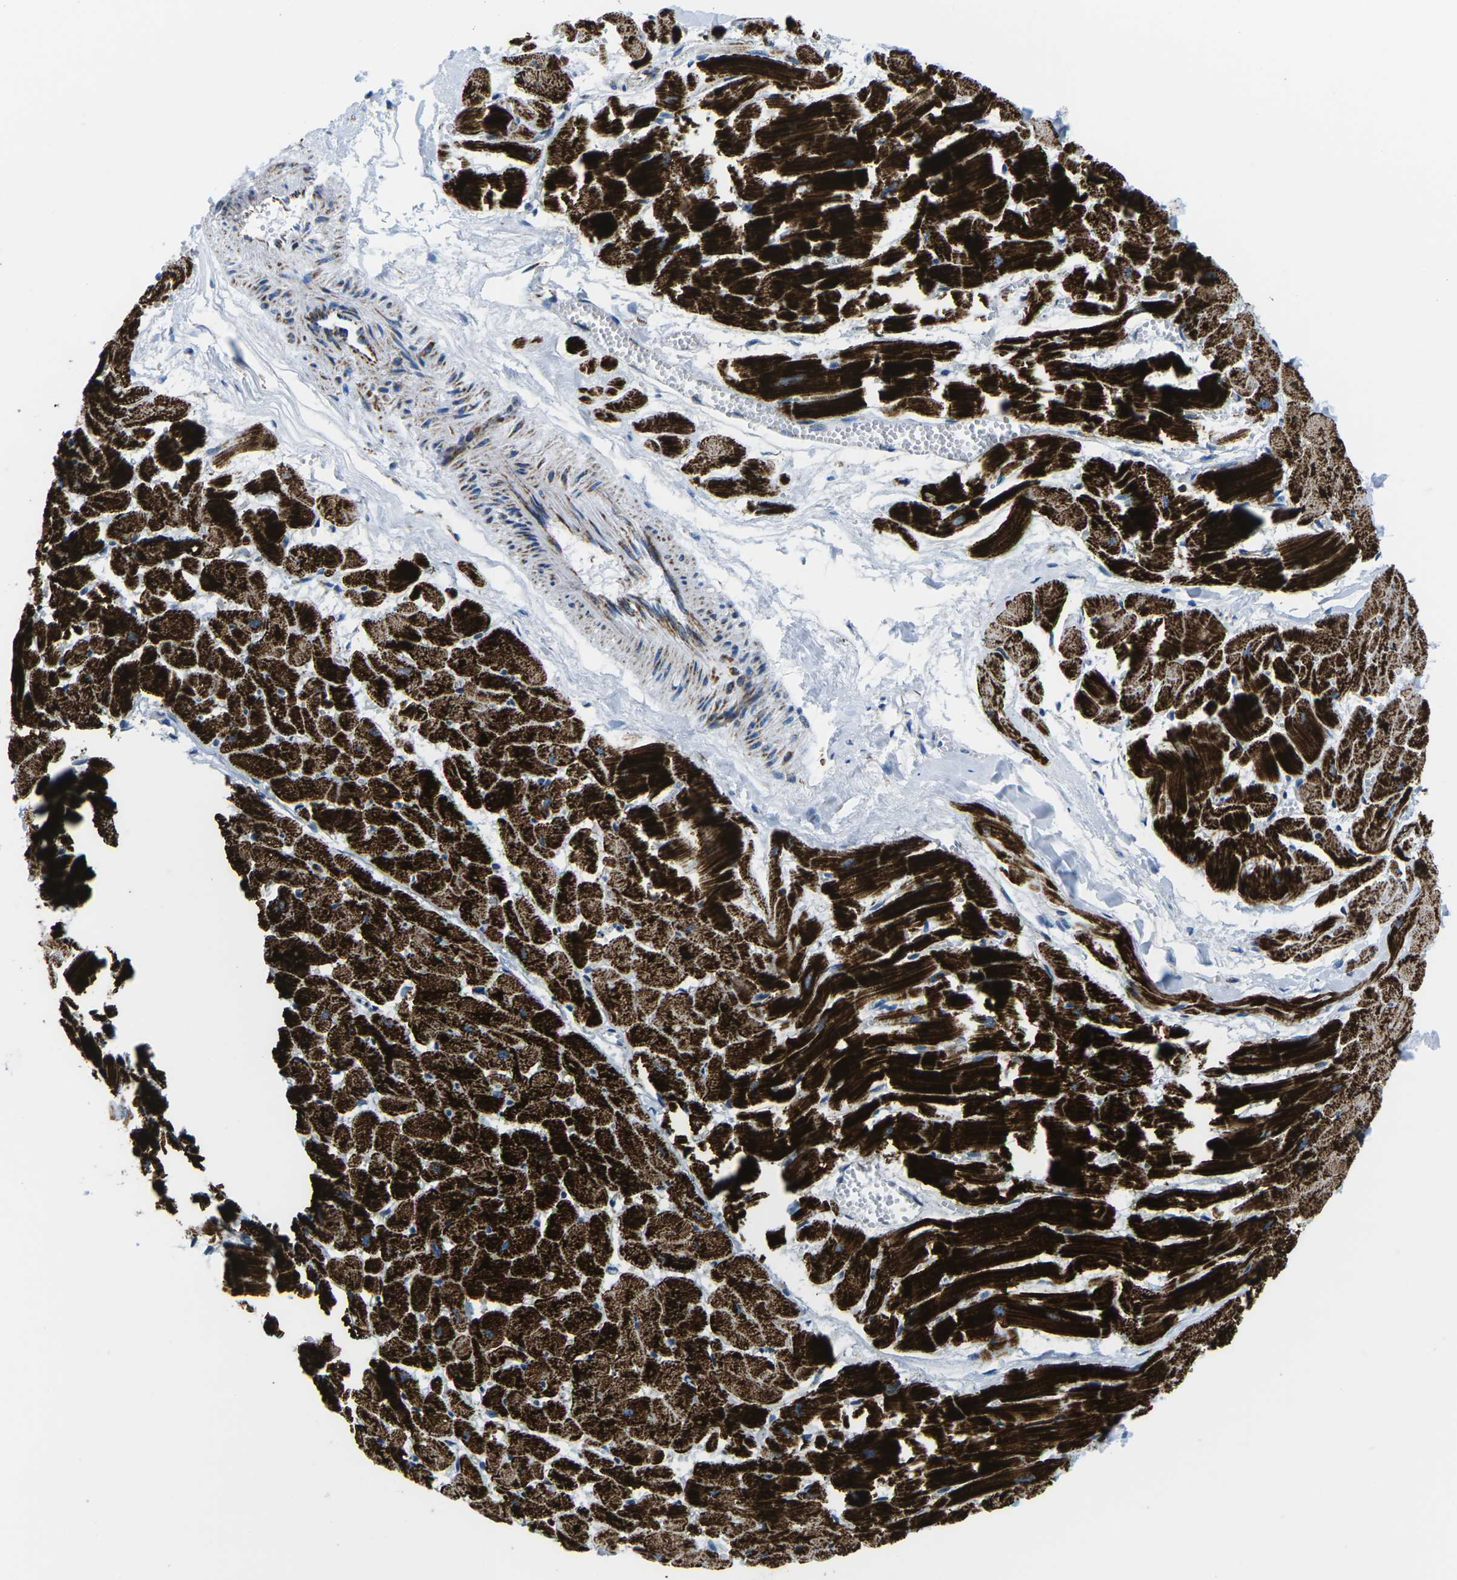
{"staining": {"intensity": "strong", "quantity": ">75%", "location": "cytoplasmic/membranous"}, "tissue": "heart muscle", "cell_type": "Cardiomyocytes", "image_type": "normal", "snomed": [{"axis": "morphology", "description": "Normal tissue, NOS"}, {"axis": "topography", "description": "Heart"}], "caption": "A photomicrograph showing strong cytoplasmic/membranous expression in approximately >75% of cardiomyocytes in benign heart muscle, as visualized by brown immunohistochemical staining.", "gene": "COX6C", "patient": {"sex": "female", "age": 19}}